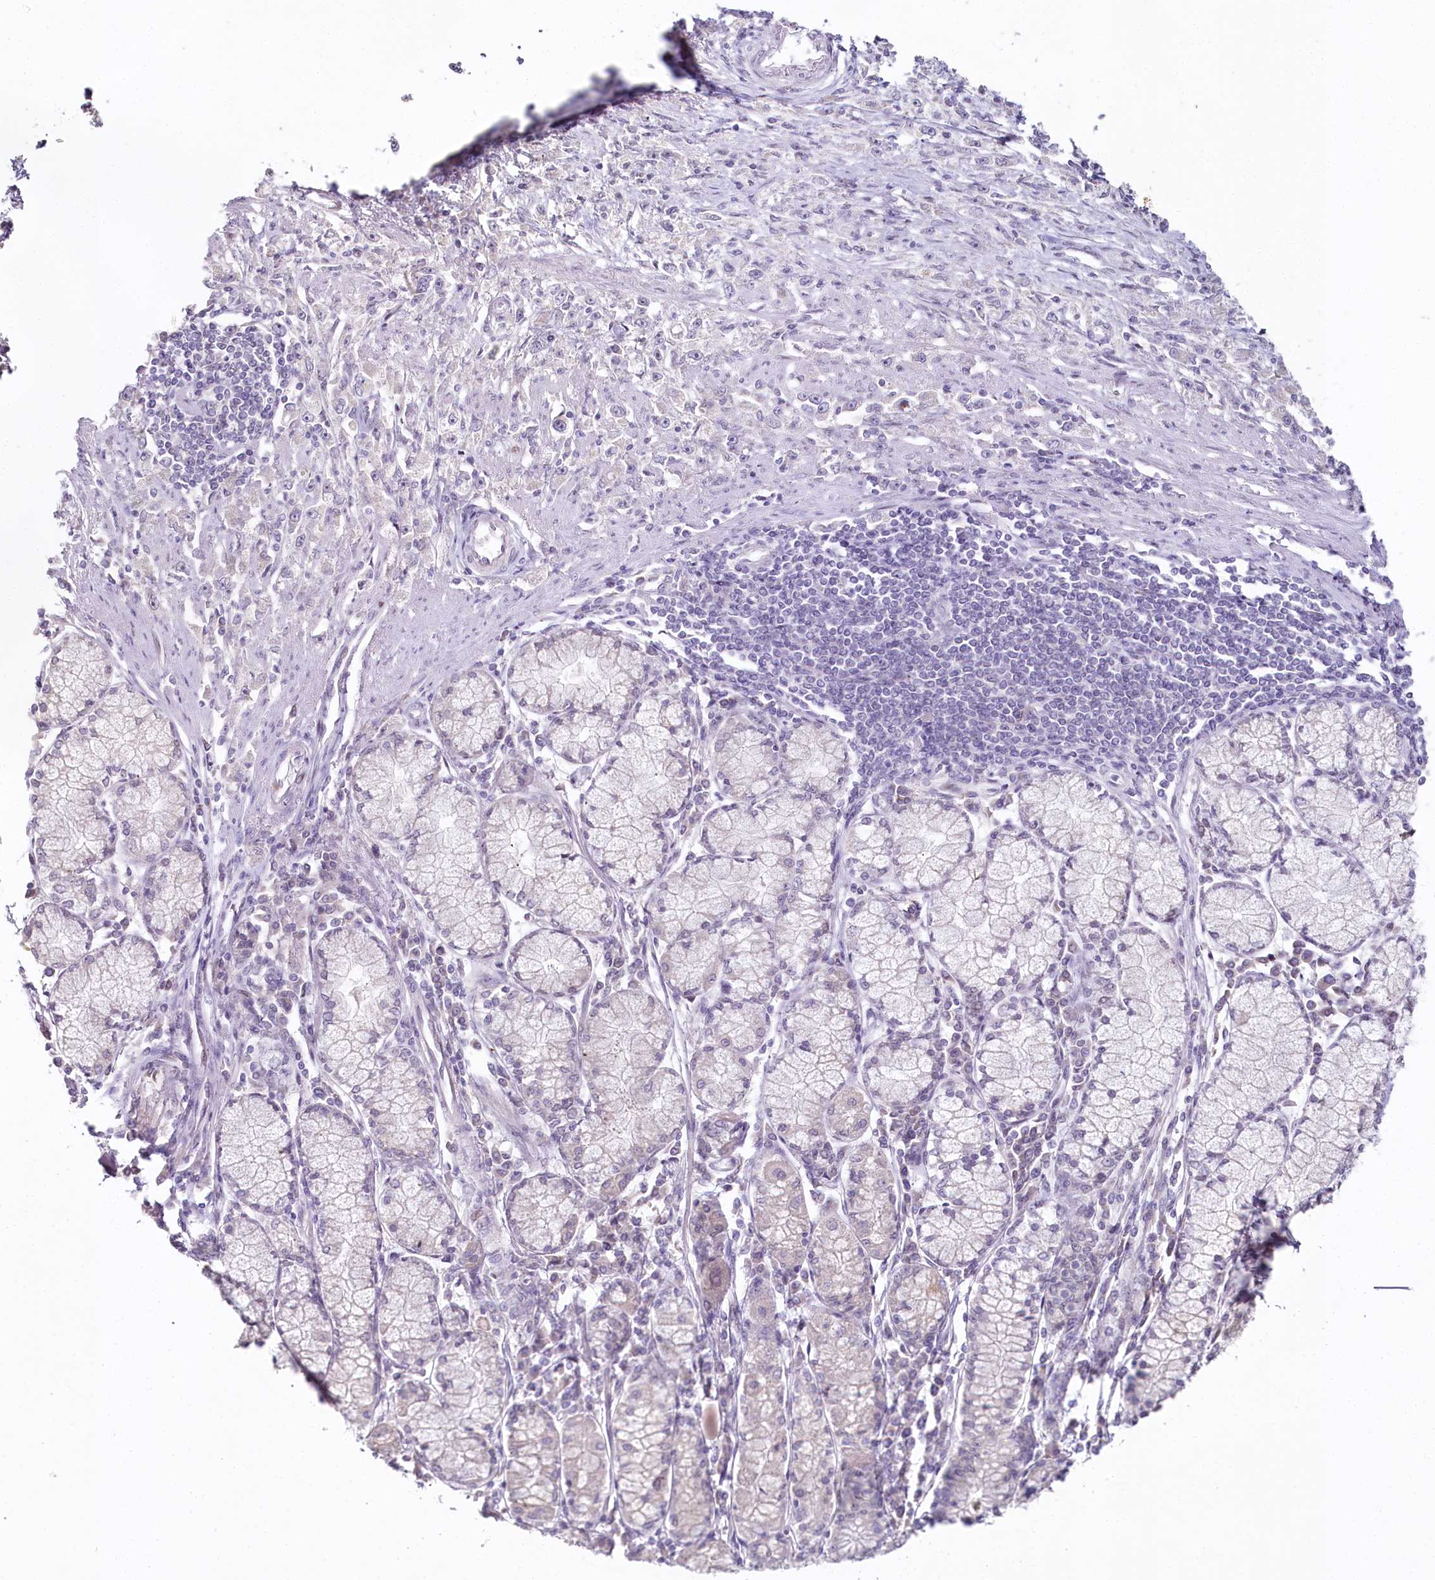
{"staining": {"intensity": "negative", "quantity": "none", "location": "none"}, "tissue": "stomach cancer", "cell_type": "Tumor cells", "image_type": "cancer", "snomed": [{"axis": "morphology", "description": "Adenocarcinoma, NOS"}, {"axis": "topography", "description": "Stomach"}], "caption": "Image shows no significant protein positivity in tumor cells of adenocarcinoma (stomach). (DAB (3,3'-diaminobenzidine) immunohistochemistry (IHC) visualized using brightfield microscopy, high magnification).", "gene": "HPD", "patient": {"sex": "female", "age": 59}}